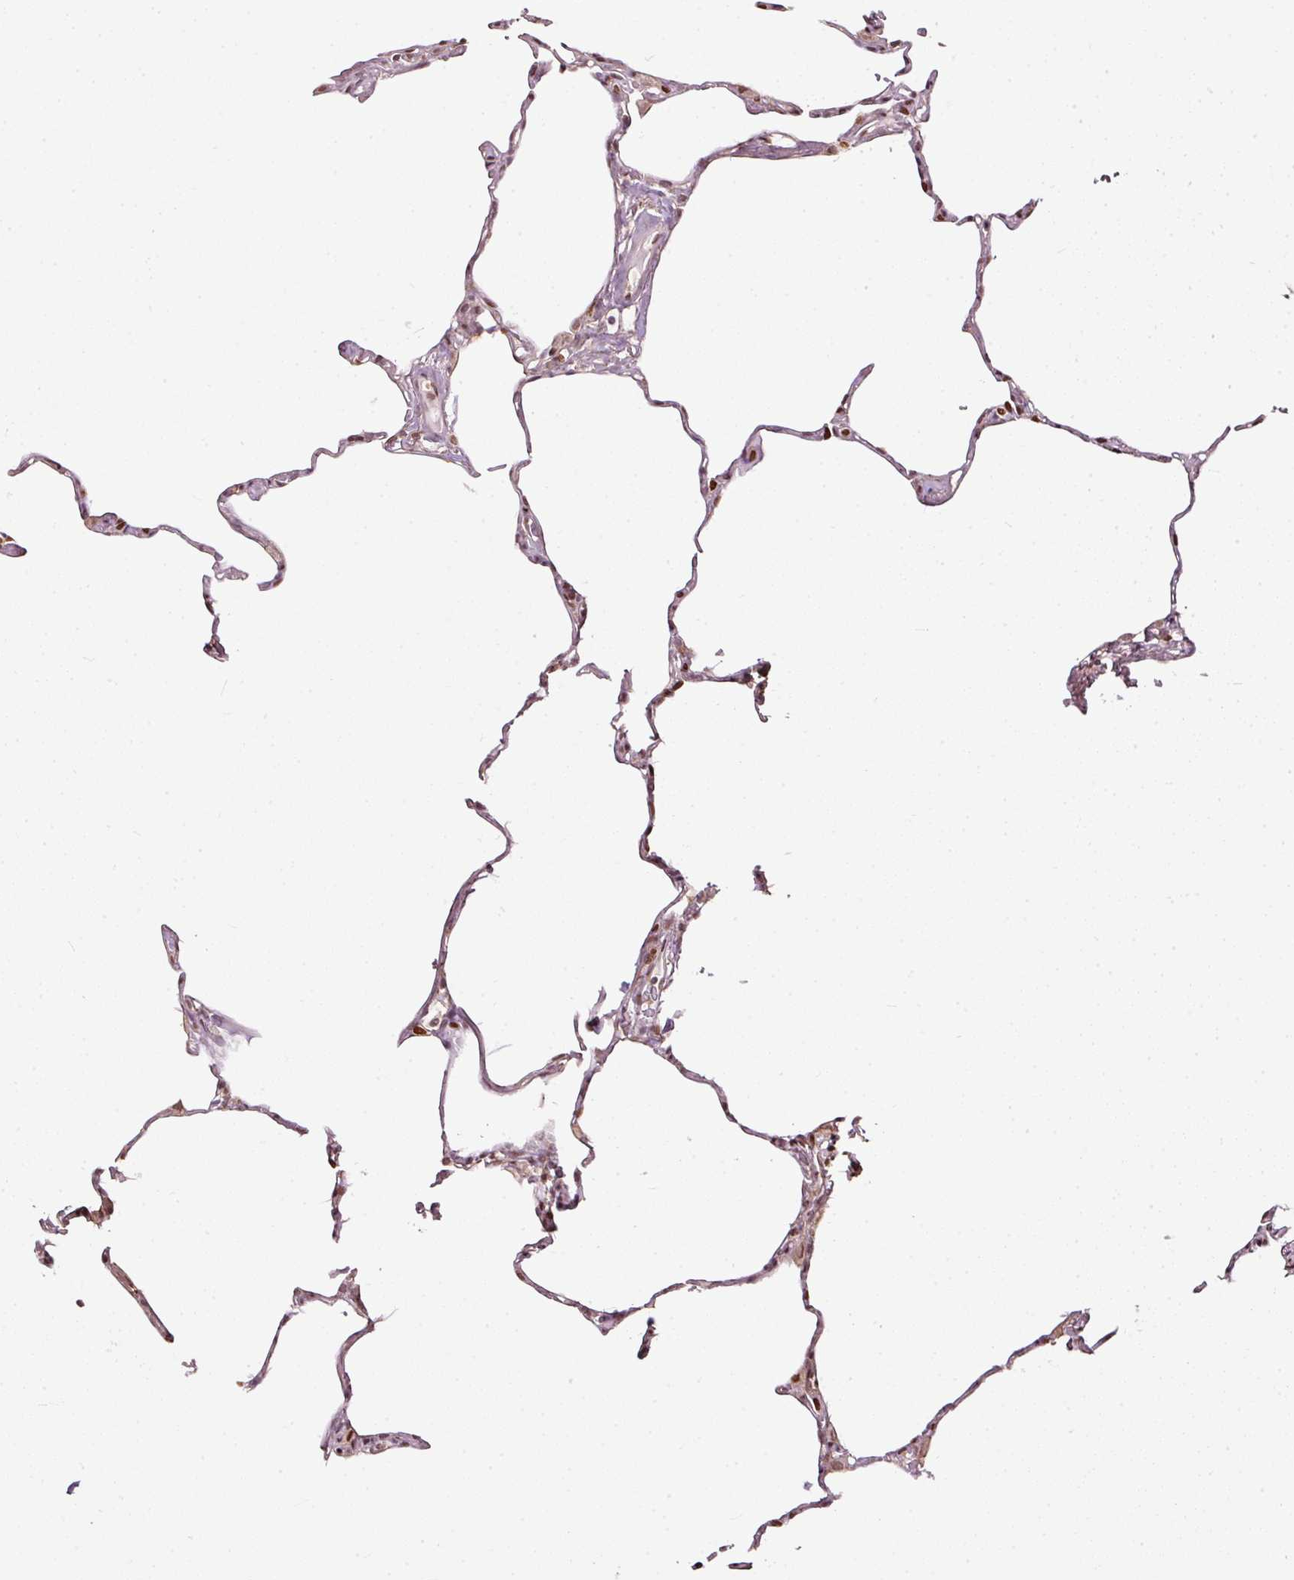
{"staining": {"intensity": "weak", "quantity": "<25%", "location": "nuclear"}, "tissue": "lung", "cell_type": "Alveolar cells", "image_type": "normal", "snomed": [{"axis": "morphology", "description": "Normal tissue, NOS"}, {"axis": "topography", "description": "Lung"}], "caption": "This is an IHC micrograph of unremarkable human lung. There is no expression in alveolar cells.", "gene": "ZNF778", "patient": {"sex": "male", "age": 65}}